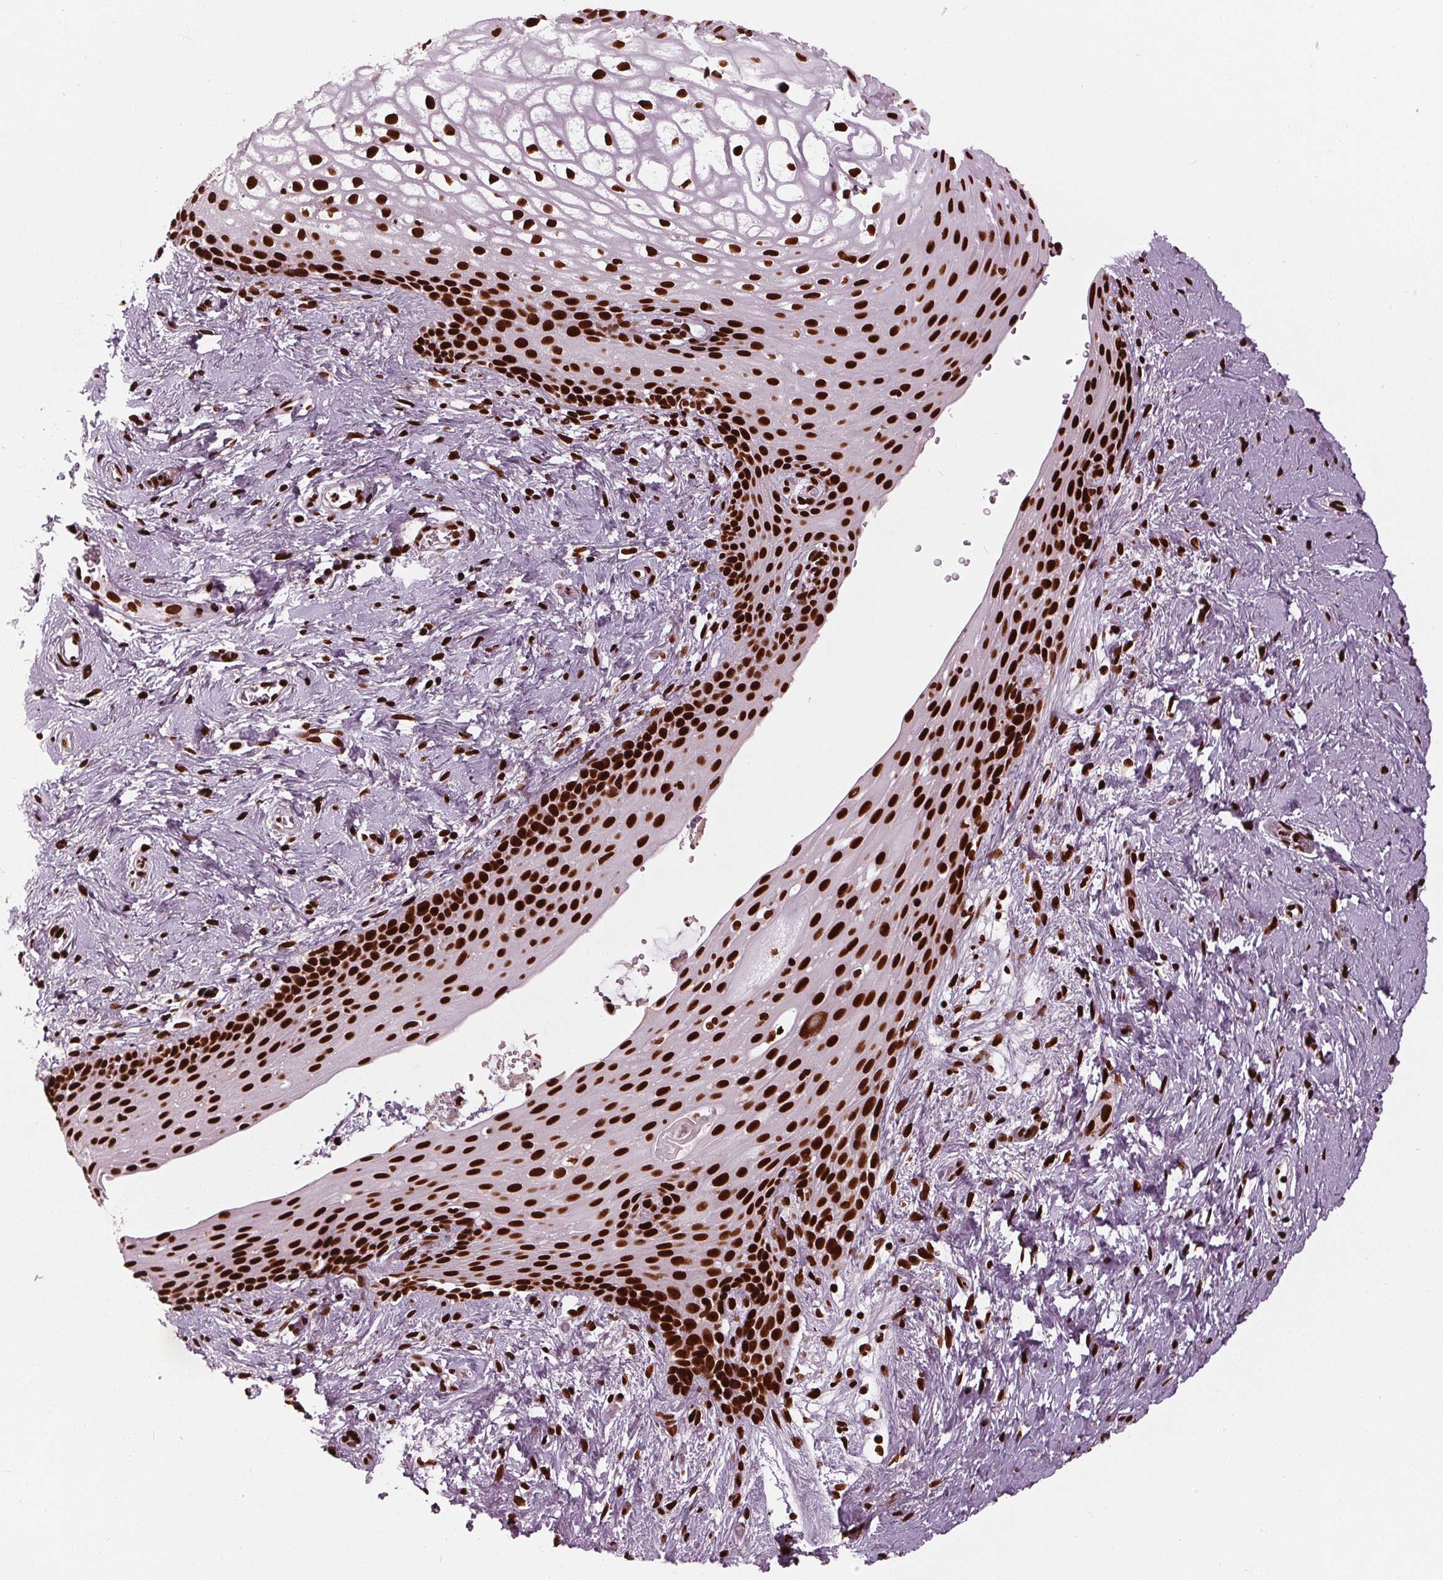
{"staining": {"intensity": "strong", "quantity": ">75%", "location": "nuclear"}, "tissue": "skin", "cell_type": "Epidermal cells", "image_type": "normal", "snomed": [{"axis": "morphology", "description": "Normal tissue, NOS"}, {"axis": "topography", "description": "Anal"}], "caption": "A high amount of strong nuclear positivity is seen in about >75% of epidermal cells in benign skin.", "gene": "BRD4", "patient": {"sex": "female", "age": 46}}